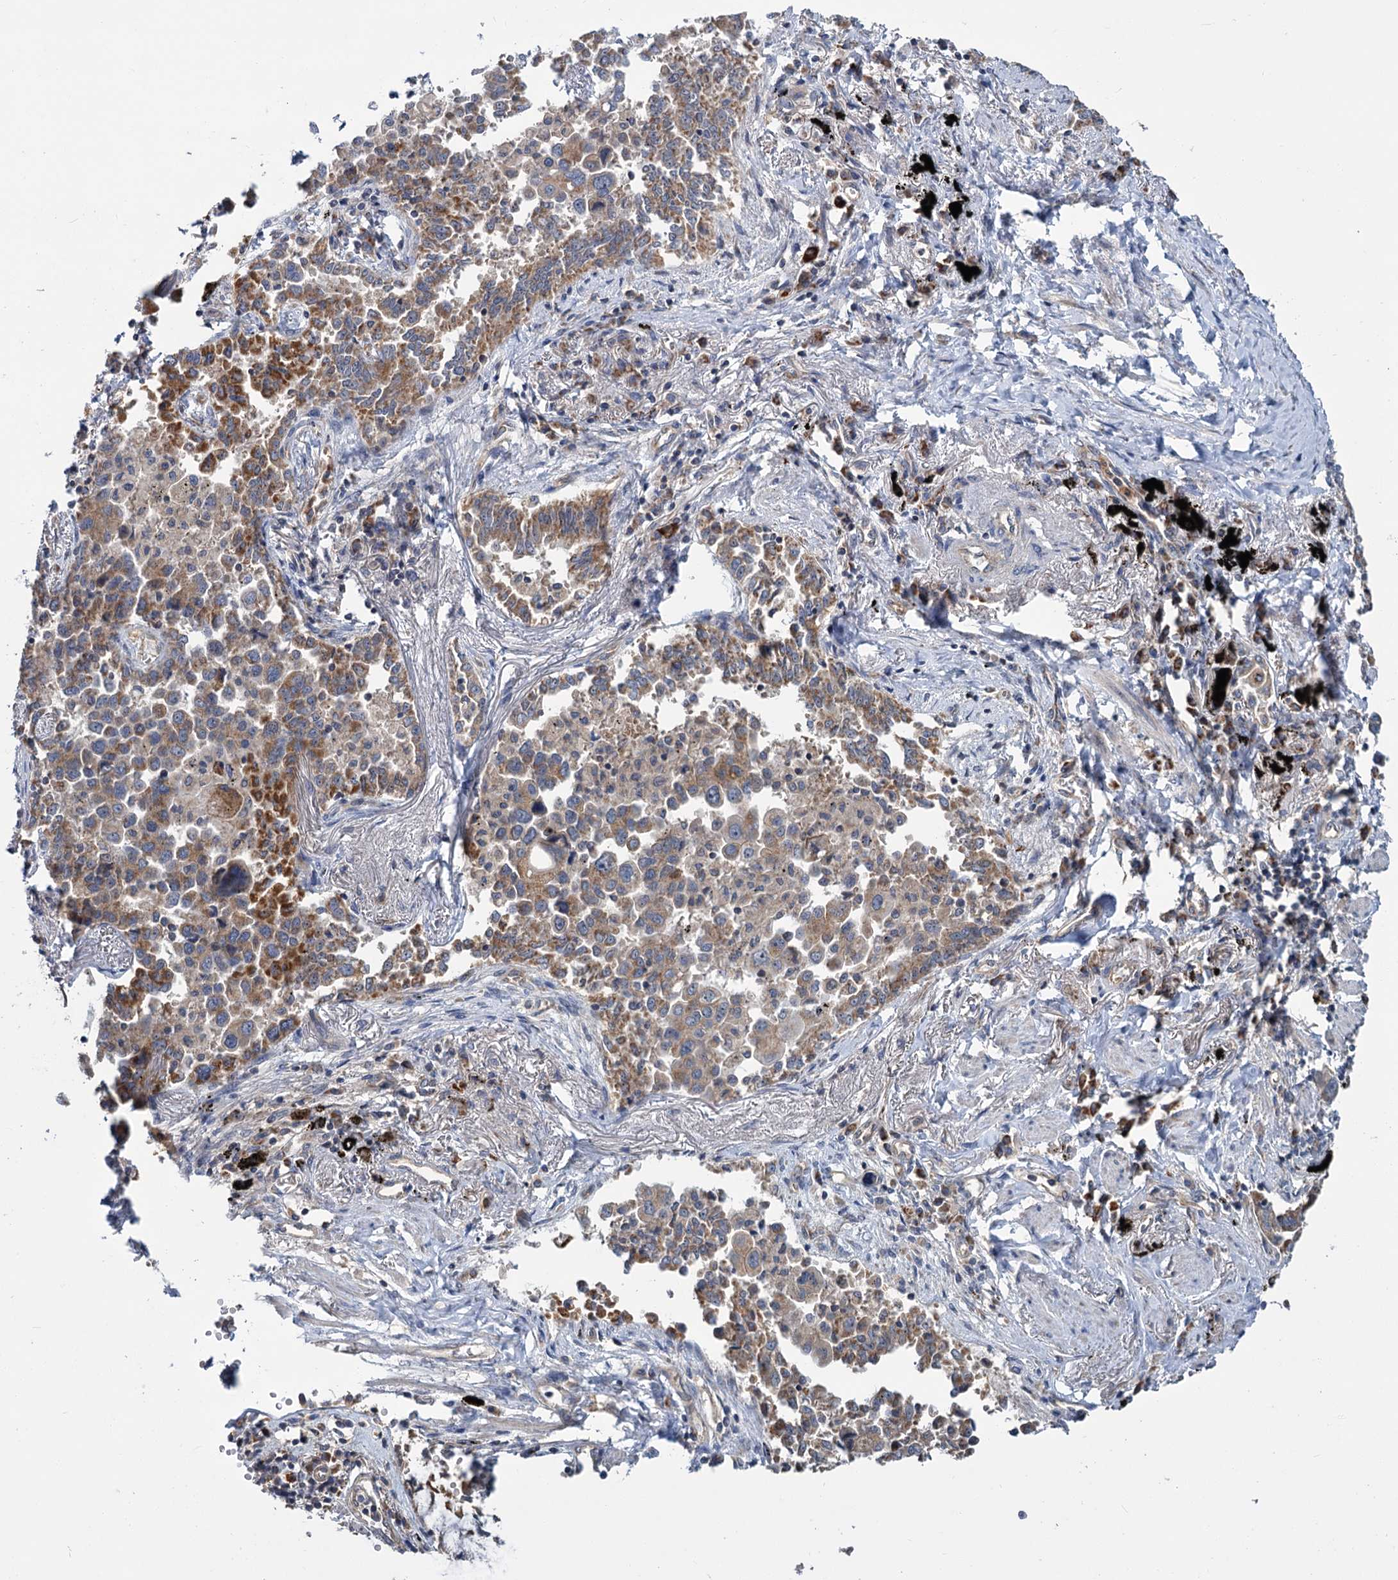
{"staining": {"intensity": "moderate", "quantity": "25%-75%", "location": "cytoplasmic/membranous"}, "tissue": "lung cancer", "cell_type": "Tumor cells", "image_type": "cancer", "snomed": [{"axis": "morphology", "description": "Adenocarcinoma, NOS"}, {"axis": "topography", "description": "Lung"}], "caption": "Adenocarcinoma (lung) was stained to show a protein in brown. There is medium levels of moderate cytoplasmic/membranous staining in approximately 25%-75% of tumor cells. The staining was performed using DAB to visualize the protein expression in brown, while the nuclei were stained in blue with hematoxylin (Magnification: 20x).", "gene": "DYNC2H1", "patient": {"sex": "male", "age": 67}}